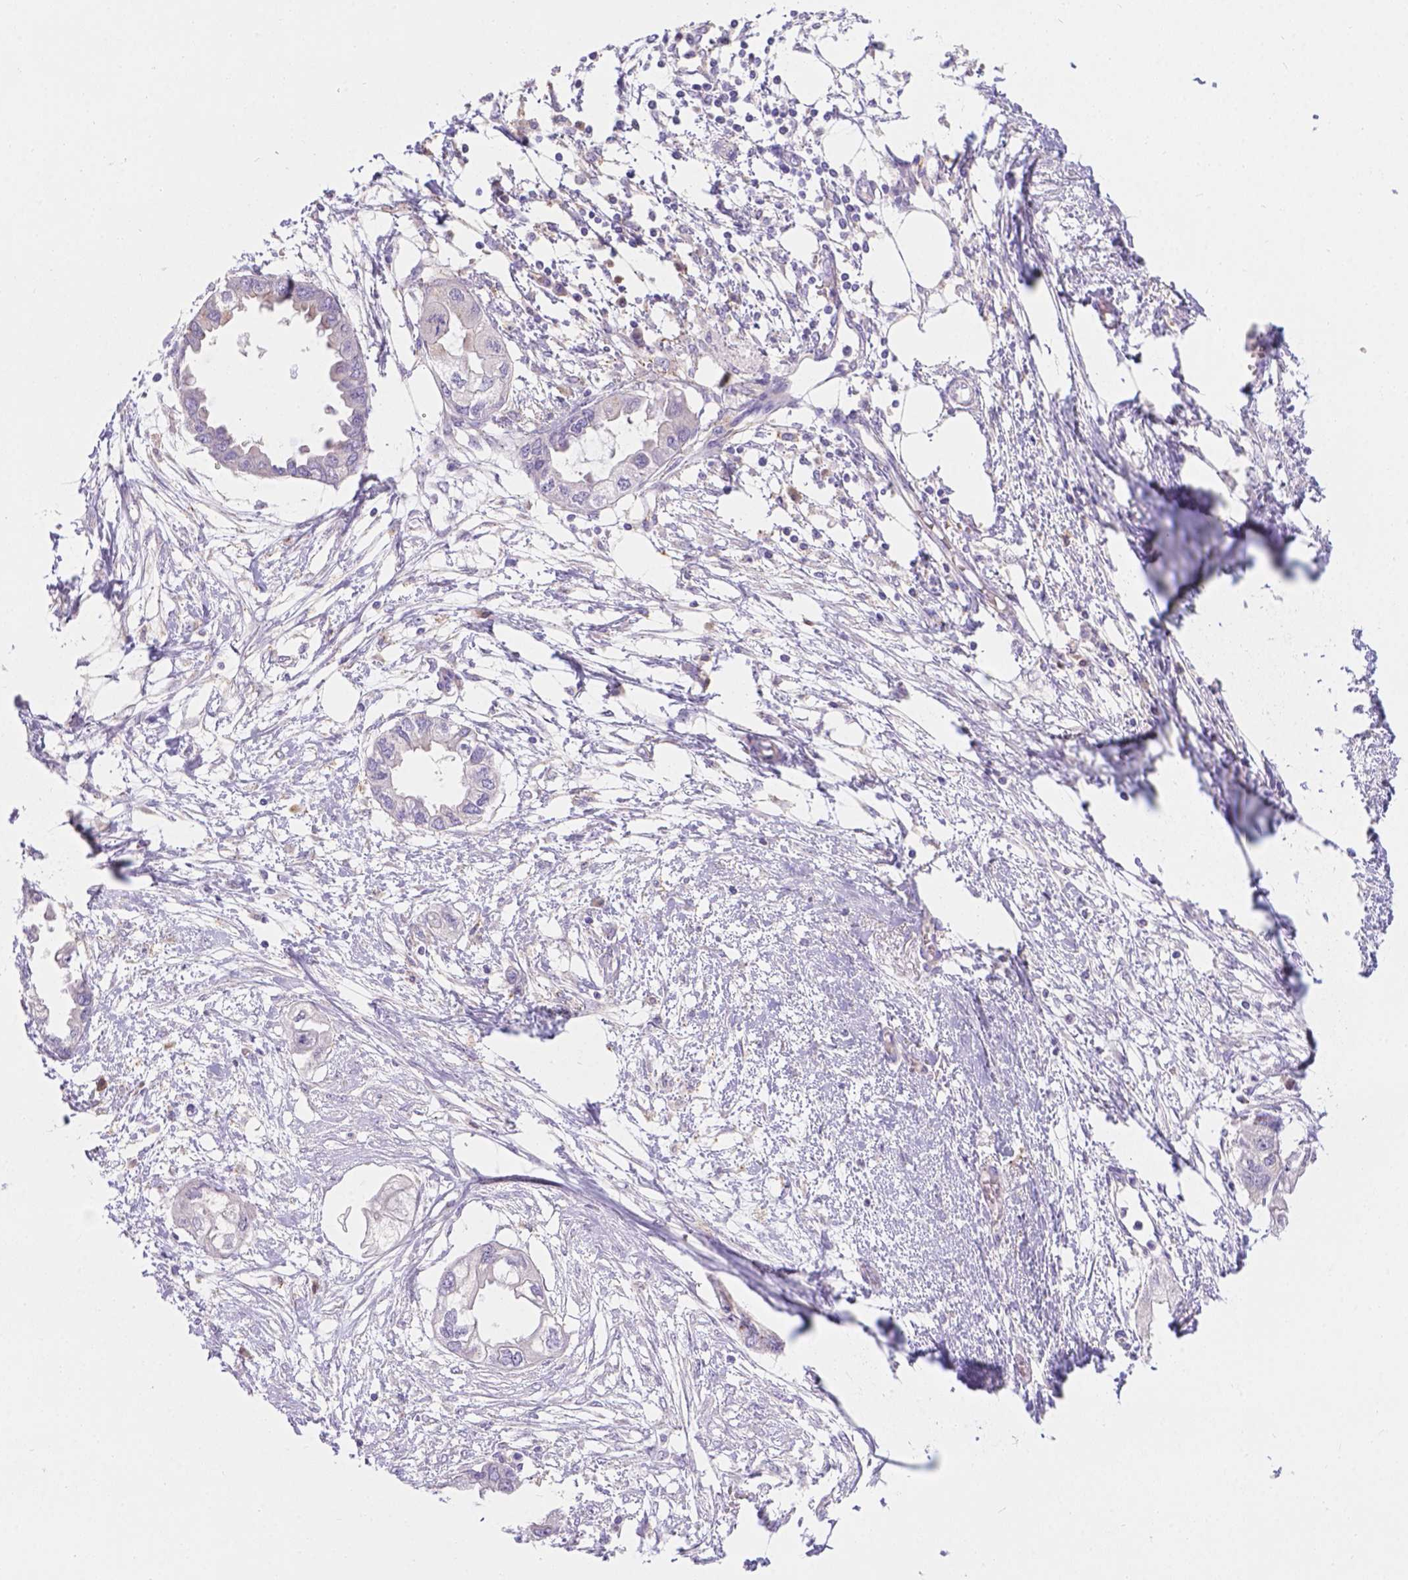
{"staining": {"intensity": "negative", "quantity": "none", "location": "none"}, "tissue": "endometrial cancer", "cell_type": "Tumor cells", "image_type": "cancer", "snomed": [{"axis": "morphology", "description": "Adenocarcinoma, NOS"}, {"axis": "morphology", "description": "Adenocarcinoma, metastatic, NOS"}, {"axis": "topography", "description": "Adipose tissue"}, {"axis": "topography", "description": "Endometrium"}], "caption": "Metastatic adenocarcinoma (endometrial) stained for a protein using immunohistochemistry (IHC) displays no positivity tumor cells.", "gene": "CD96", "patient": {"sex": "female", "age": 67}}